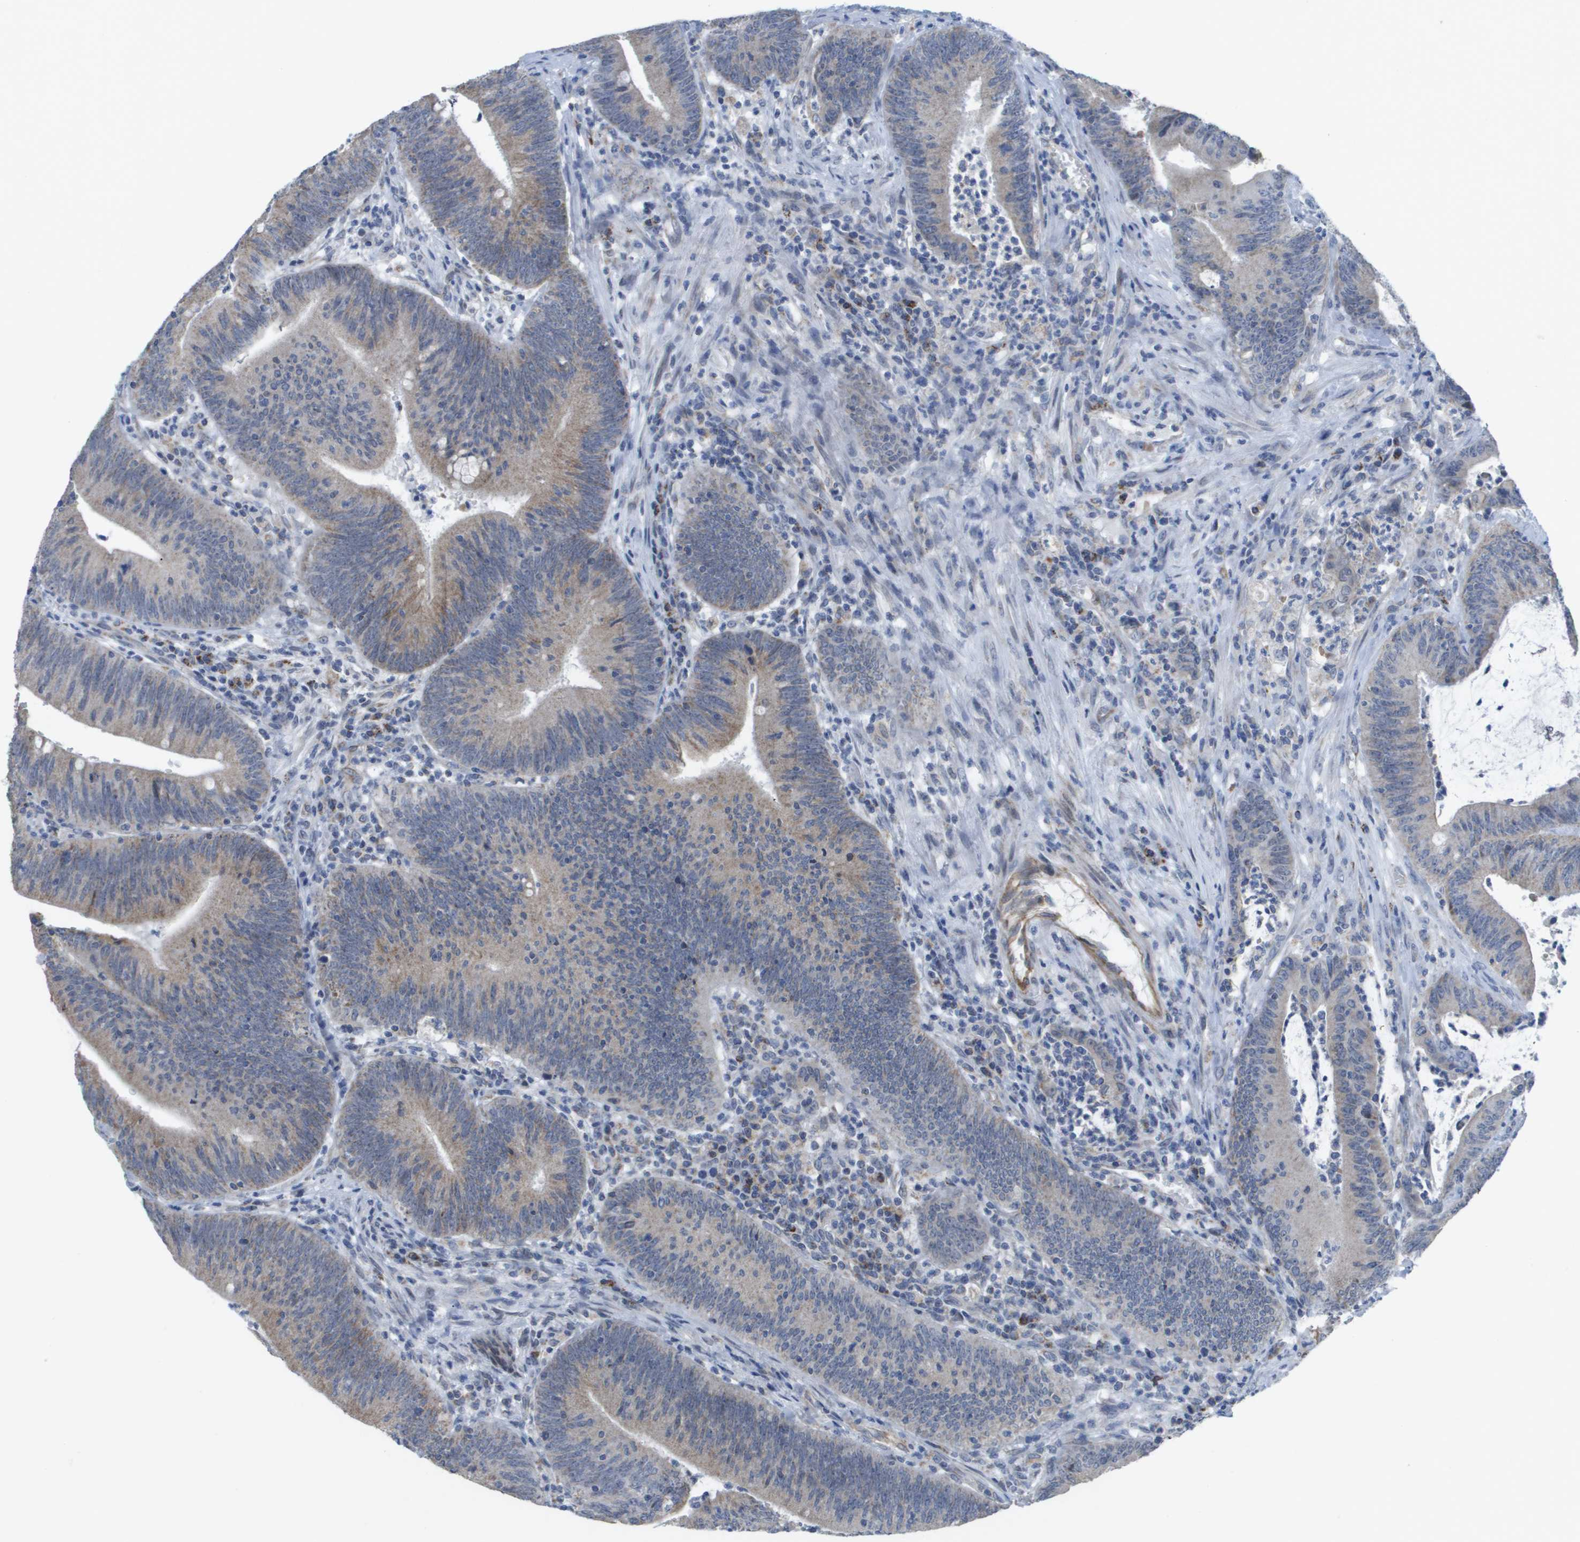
{"staining": {"intensity": "weak", "quantity": "25%-75%", "location": "cytoplasmic/membranous"}, "tissue": "colorectal cancer", "cell_type": "Tumor cells", "image_type": "cancer", "snomed": [{"axis": "morphology", "description": "Normal tissue, NOS"}, {"axis": "morphology", "description": "Adenocarcinoma, NOS"}, {"axis": "topography", "description": "Rectum"}], "caption": "IHC micrograph of colorectal cancer (adenocarcinoma) stained for a protein (brown), which reveals low levels of weak cytoplasmic/membranous expression in approximately 25%-75% of tumor cells.", "gene": "TMEM223", "patient": {"sex": "female", "age": 66}}